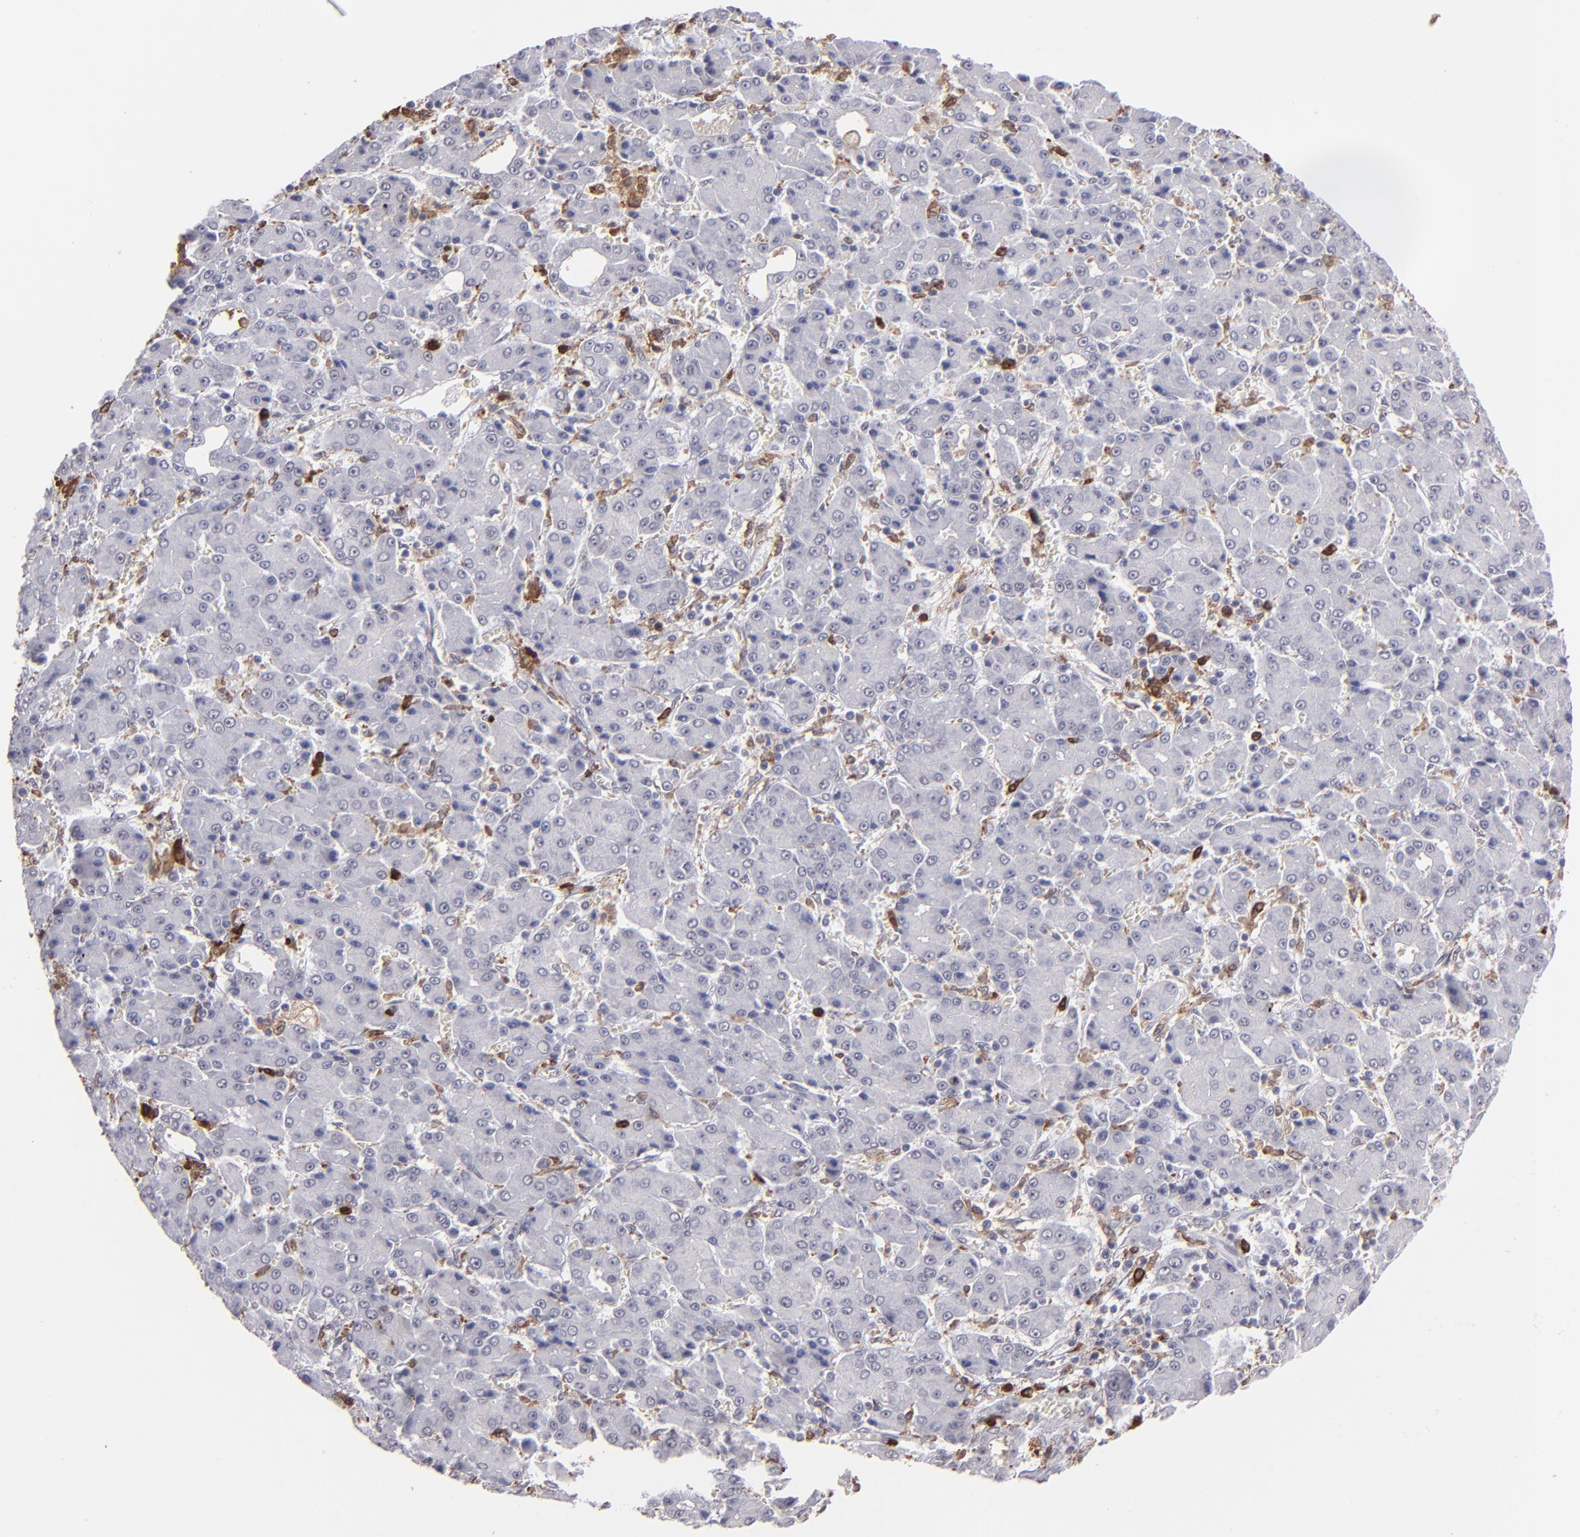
{"staining": {"intensity": "negative", "quantity": "none", "location": "none"}, "tissue": "liver cancer", "cell_type": "Tumor cells", "image_type": "cancer", "snomed": [{"axis": "morphology", "description": "Carcinoma, Hepatocellular, NOS"}, {"axis": "topography", "description": "Liver"}], "caption": "Tumor cells show no significant protein positivity in hepatocellular carcinoma (liver).", "gene": "NCF2", "patient": {"sex": "male", "age": 69}}